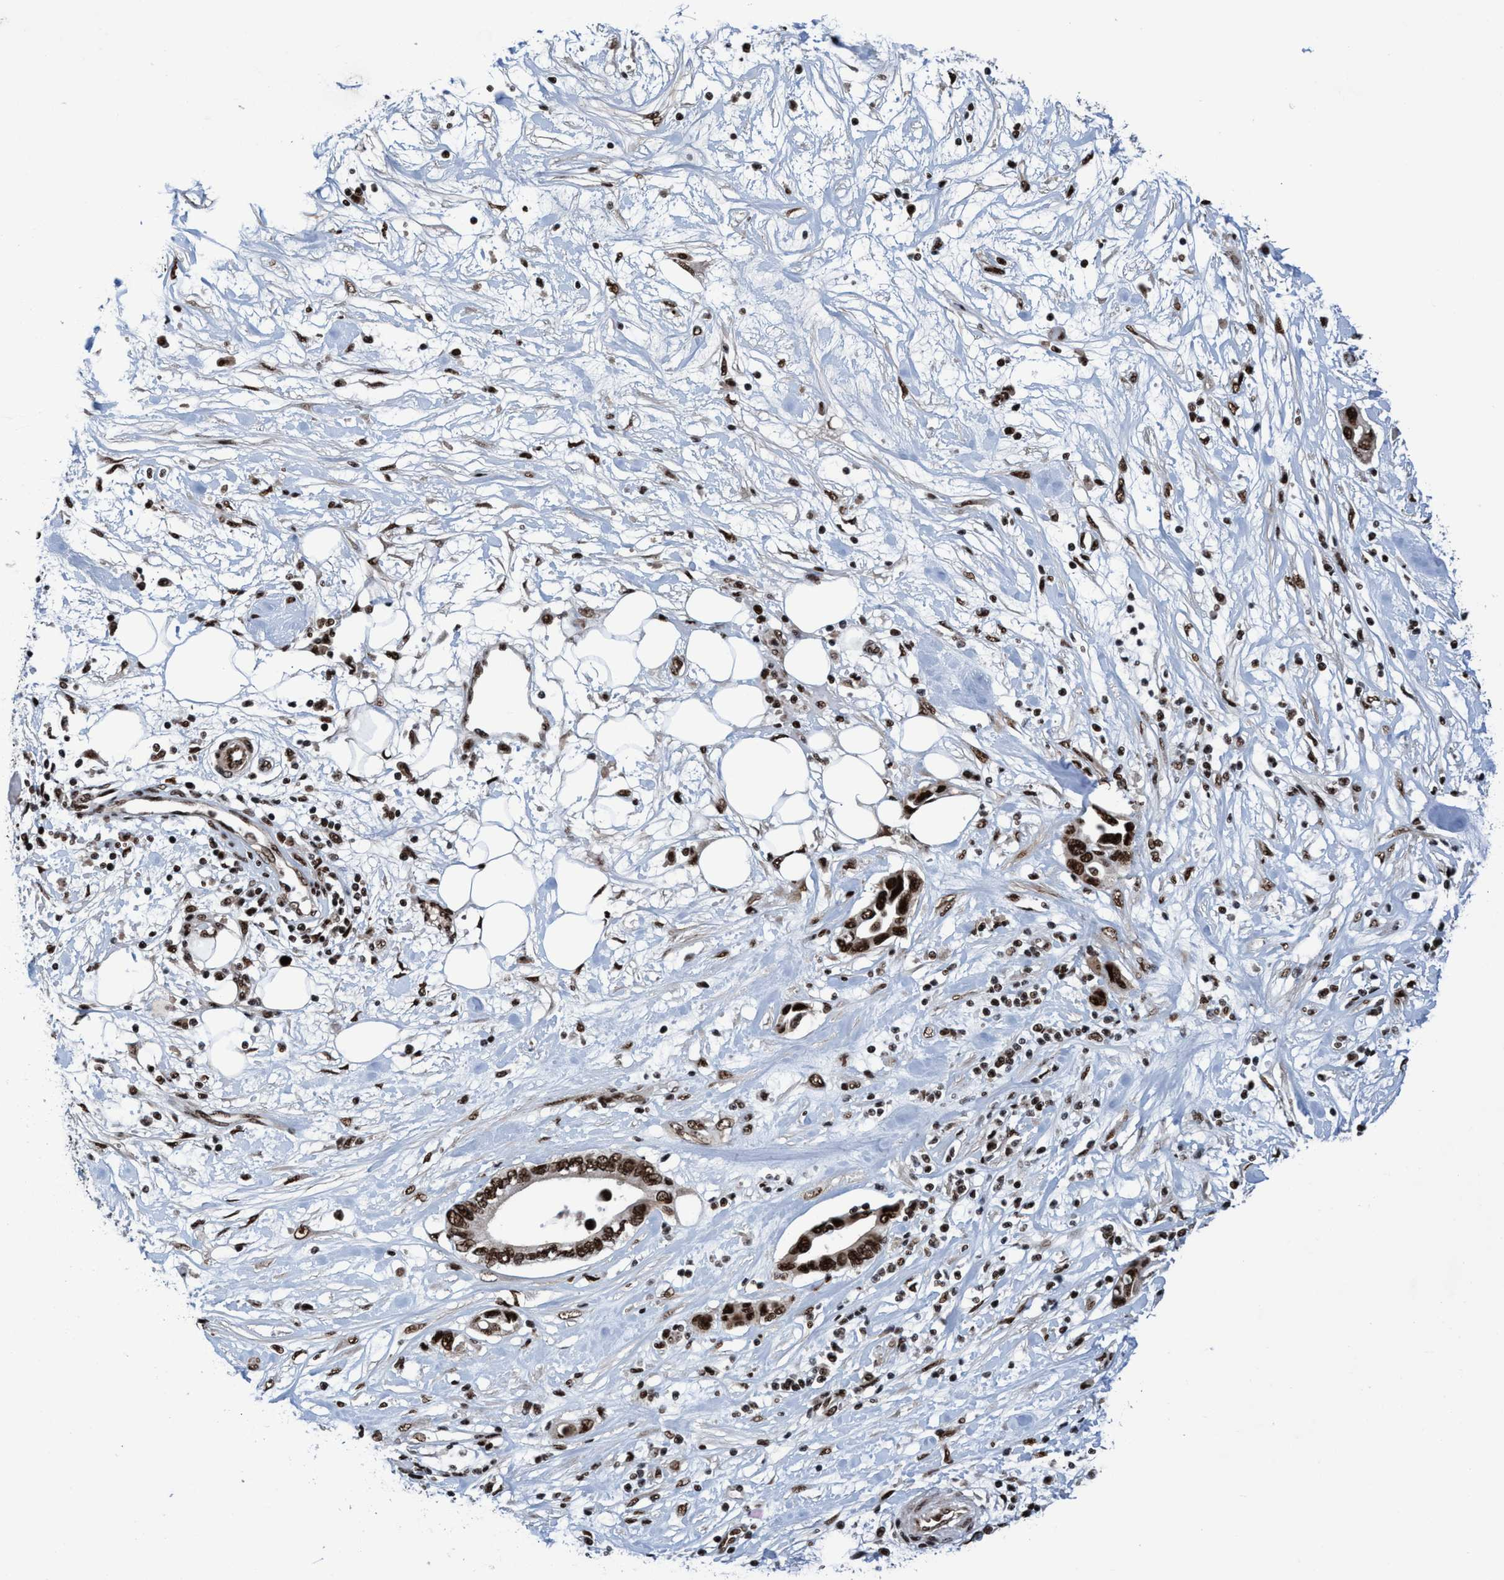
{"staining": {"intensity": "strong", "quantity": ">75%", "location": "nuclear"}, "tissue": "pancreatic cancer", "cell_type": "Tumor cells", "image_type": "cancer", "snomed": [{"axis": "morphology", "description": "Adenocarcinoma, NOS"}, {"axis": "topography", "description": "Pancreas"}], "caption": "There is high levels of strong nuclear positivity in tumor cells of adenocarcinoma (pancreatic), as demonstrated by immunohistochemical staining (brown color).", "gene": "TOPBP1", "patient": {"sex": "female", "age": 57}}